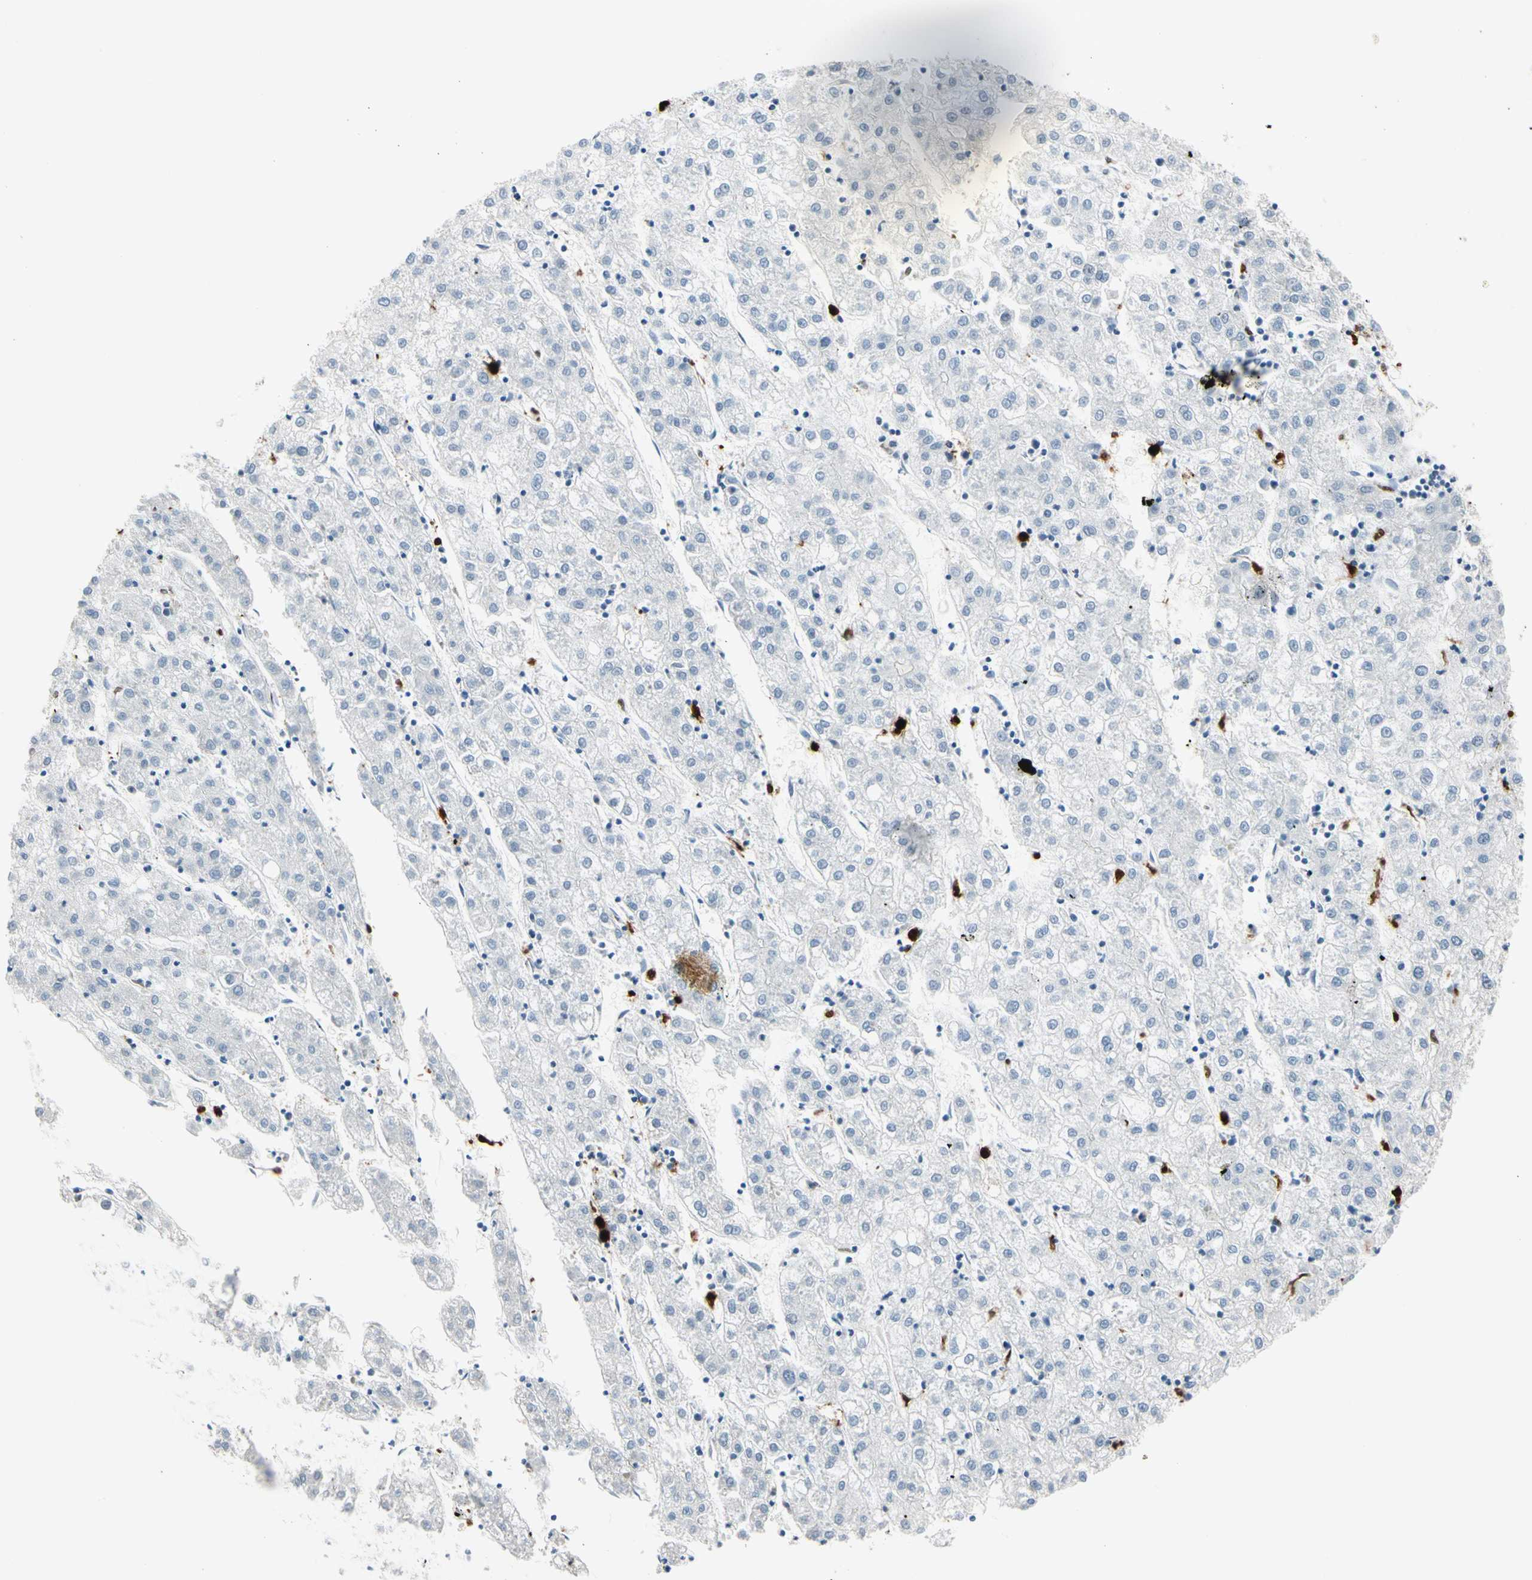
{"staining": {"intensity": "negative", "quantity": "none", "location": "none"}, "tissue": "liver cancer", "cell_type": "Tumor cells", "image_type": "cancer", "snomed": [{"axis": "morphology", "description": "Carcinoma, Hepatocellular, NOS"}, {"axis": "topography", "description": "Liver"}], "caption": "The image reveals no staining of tumor cells in liver hepatocellular carcinoma.", "gene": "TRAF5", "patient": {"sex": "male", "age": 72}}